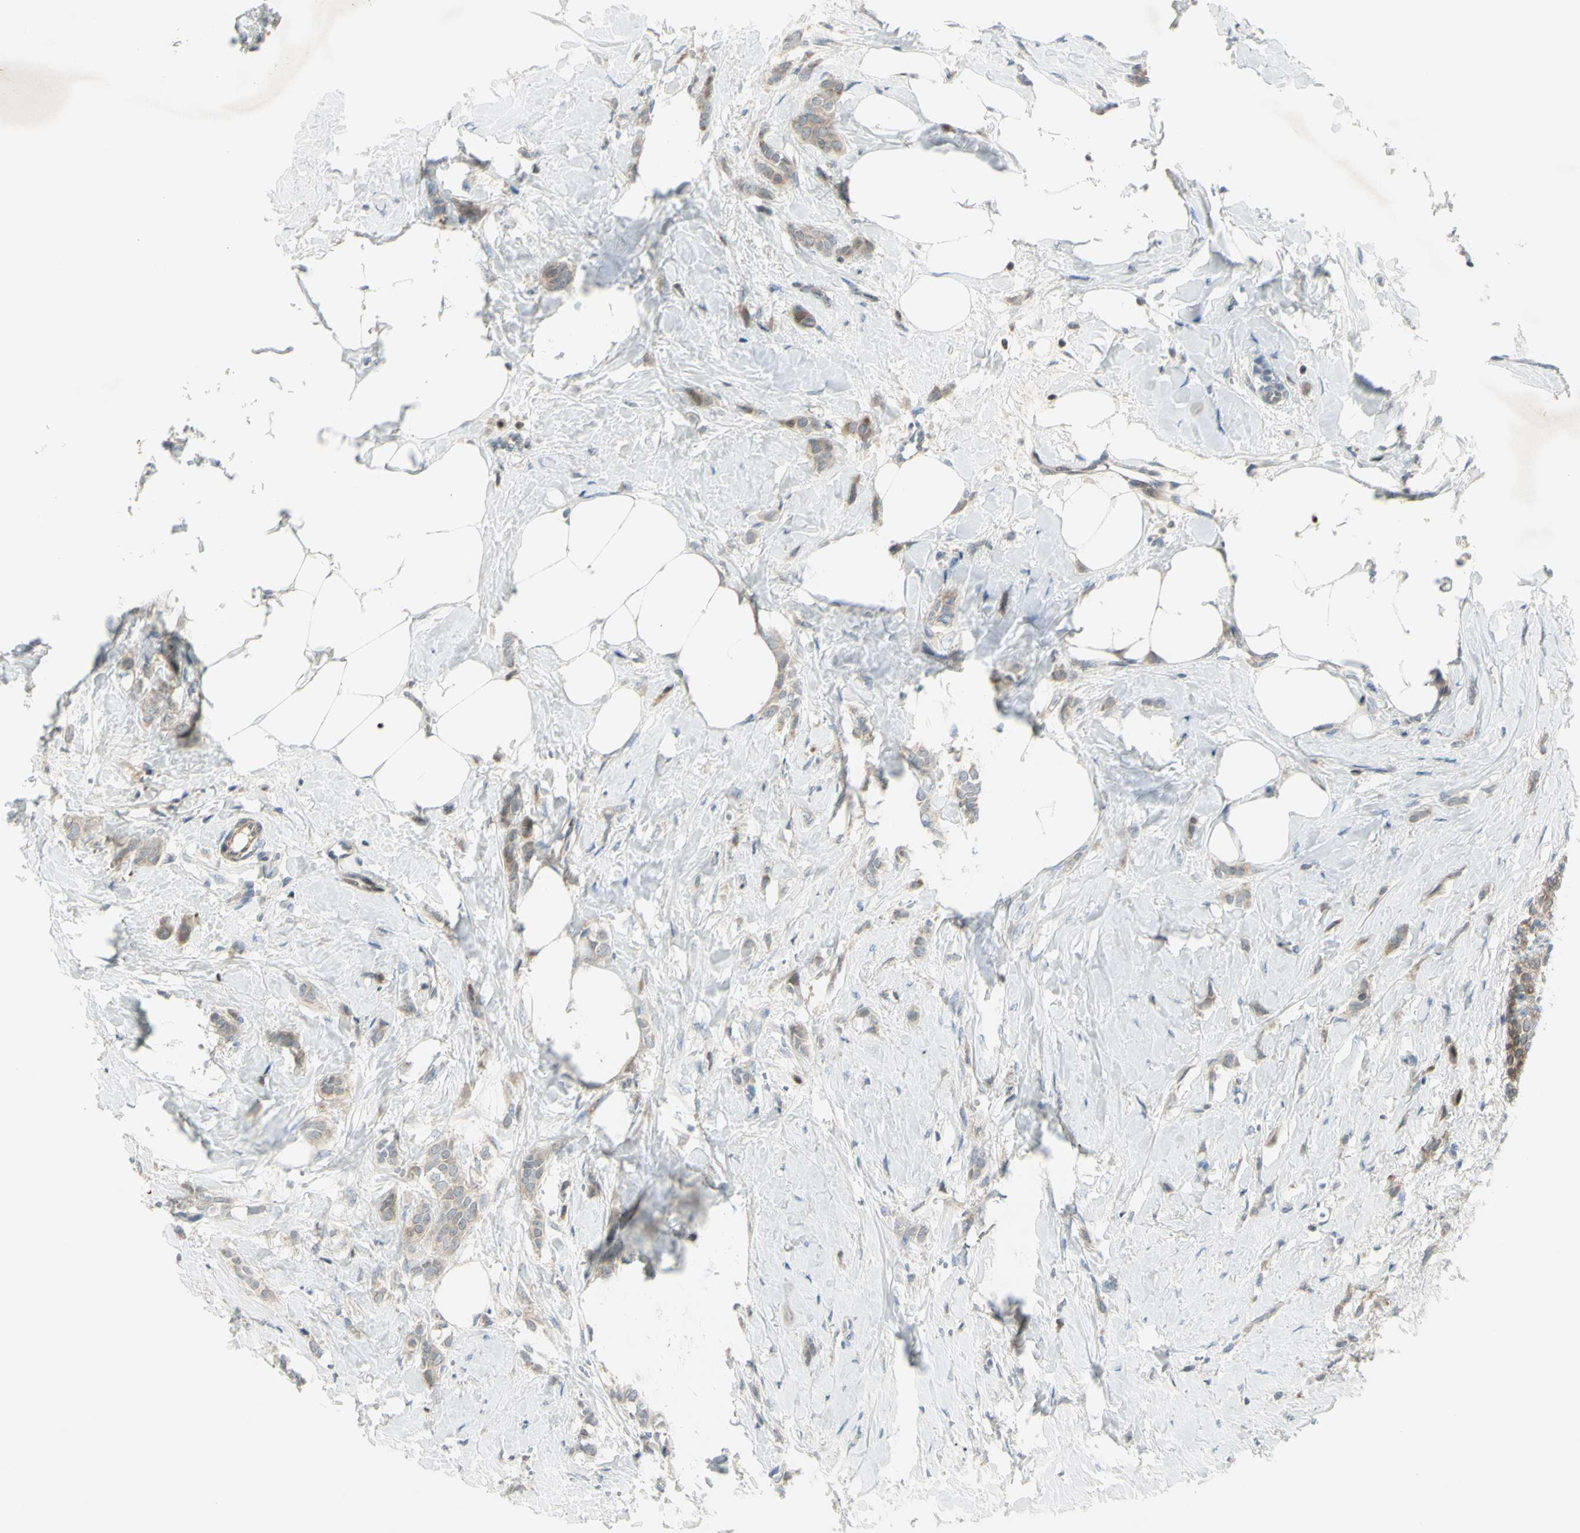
{"staining": {"intensity": "weak", "quantity": ">75%", "location": "cytoplasmic/membranous"}, "tissue": "breast cancer", "cell_type": "Tumor cells", "image_type": "cancer", "snomed": [{"axis": "morphology", "description": "Lobular carcinoma, in situ"}, {"axis": "morphology", "description": "Lobular carcinoma"}, {"axis": "topography", "description": "Breast"}], "caption": "A histopathology image of breast lobular carcinoma in situ stained for a protein displays weak cytoplasmic/membranous brown staining in tumor cells.", "gene": "C1orf159", "patient": {"sex": "female", "age": 41}}